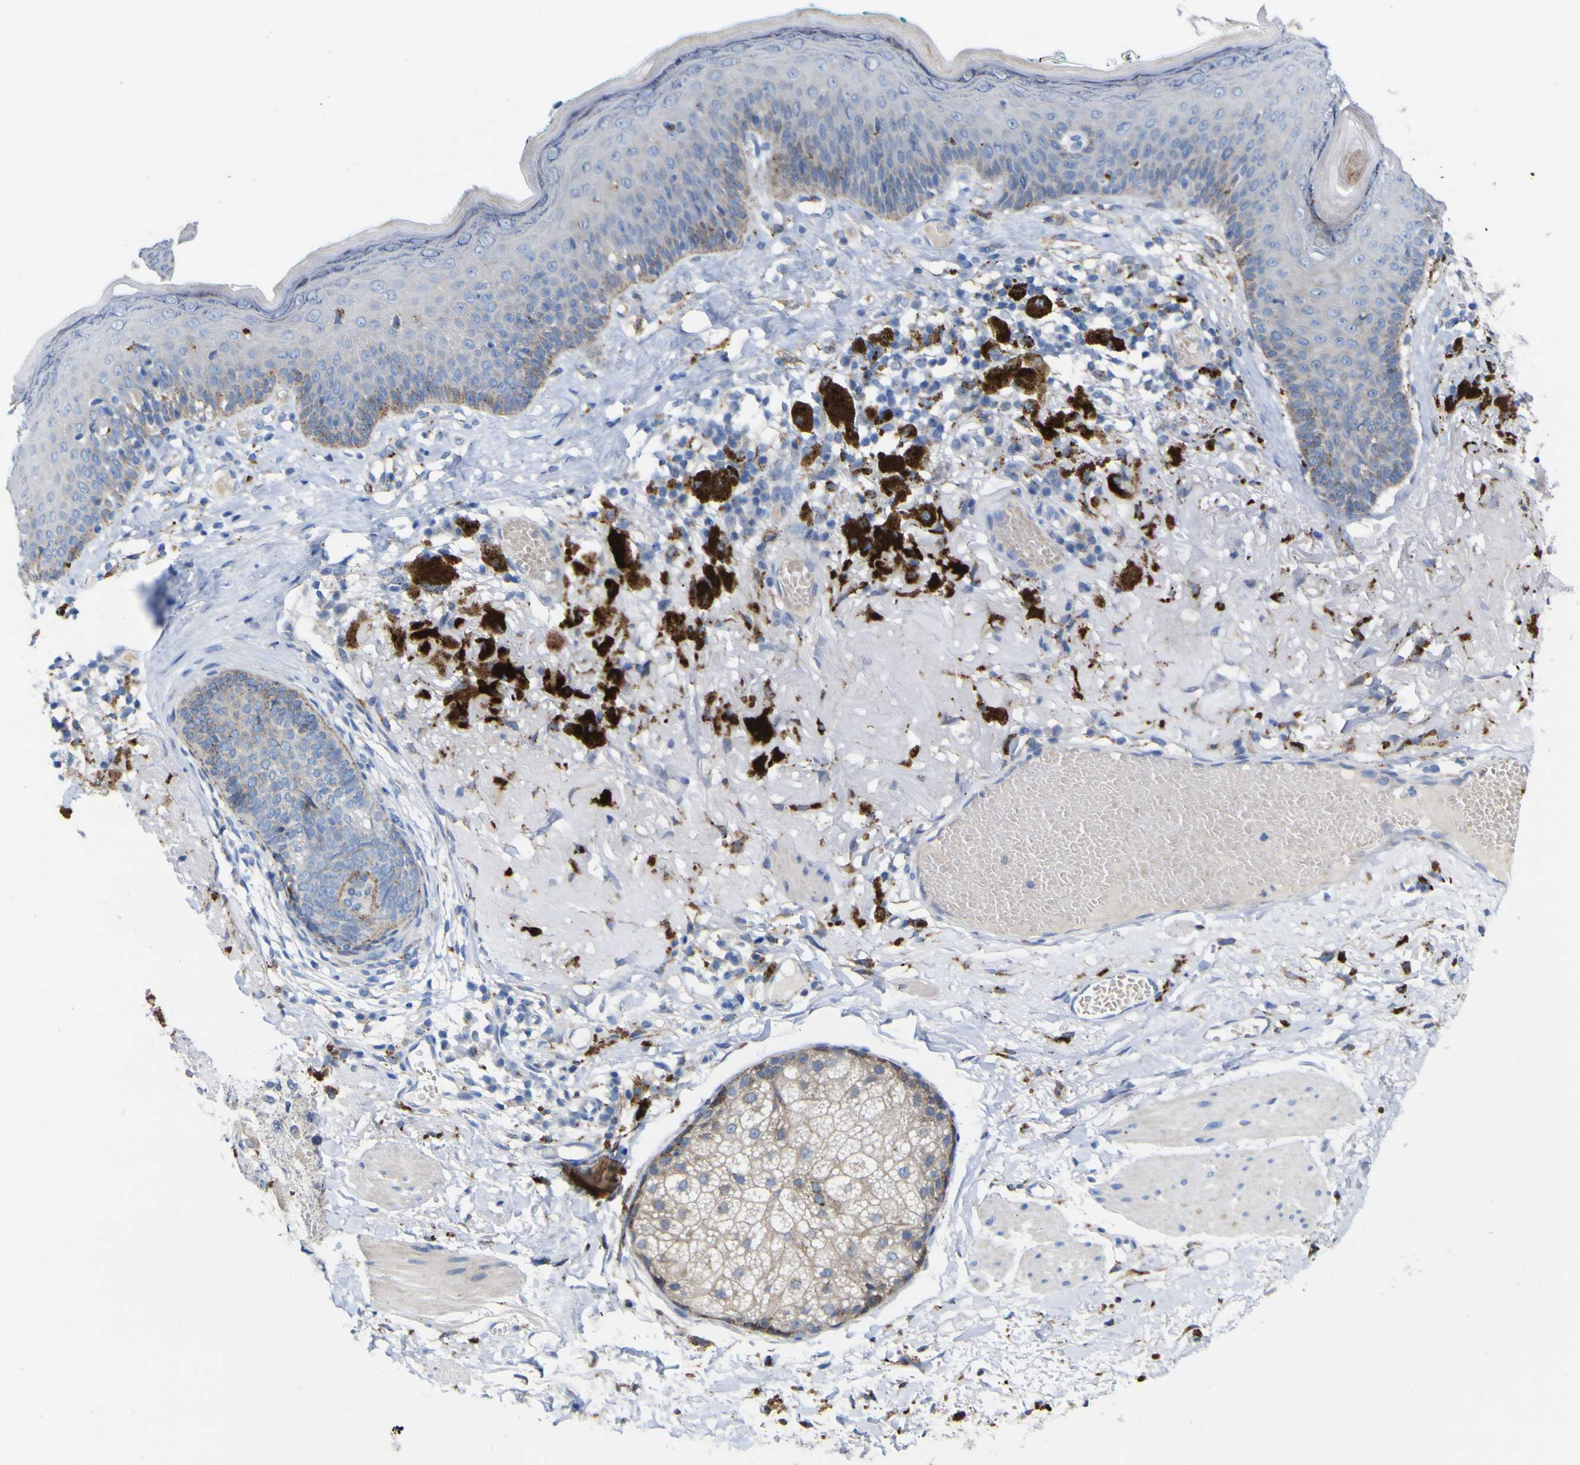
{"staining": {"intensity": "negative", "quantity": "none", "location": "none"}, "tissue": "melanoma", "cell_type": "Tumor cells", "image_type": "cancer", "snomed": [{"axis": "morphology", "description": "Malignant melanoma in situ"}, {"axis": "morphology", "description": "Malignant melanoma, NOS"}, {"axis": "topography", "description": "Skin"}], "caption": "Tumor cells show no significant protein staining in malignant melanoma.", "gene": "PTPRF", "patient": {"sex": "female", "age": 88}}